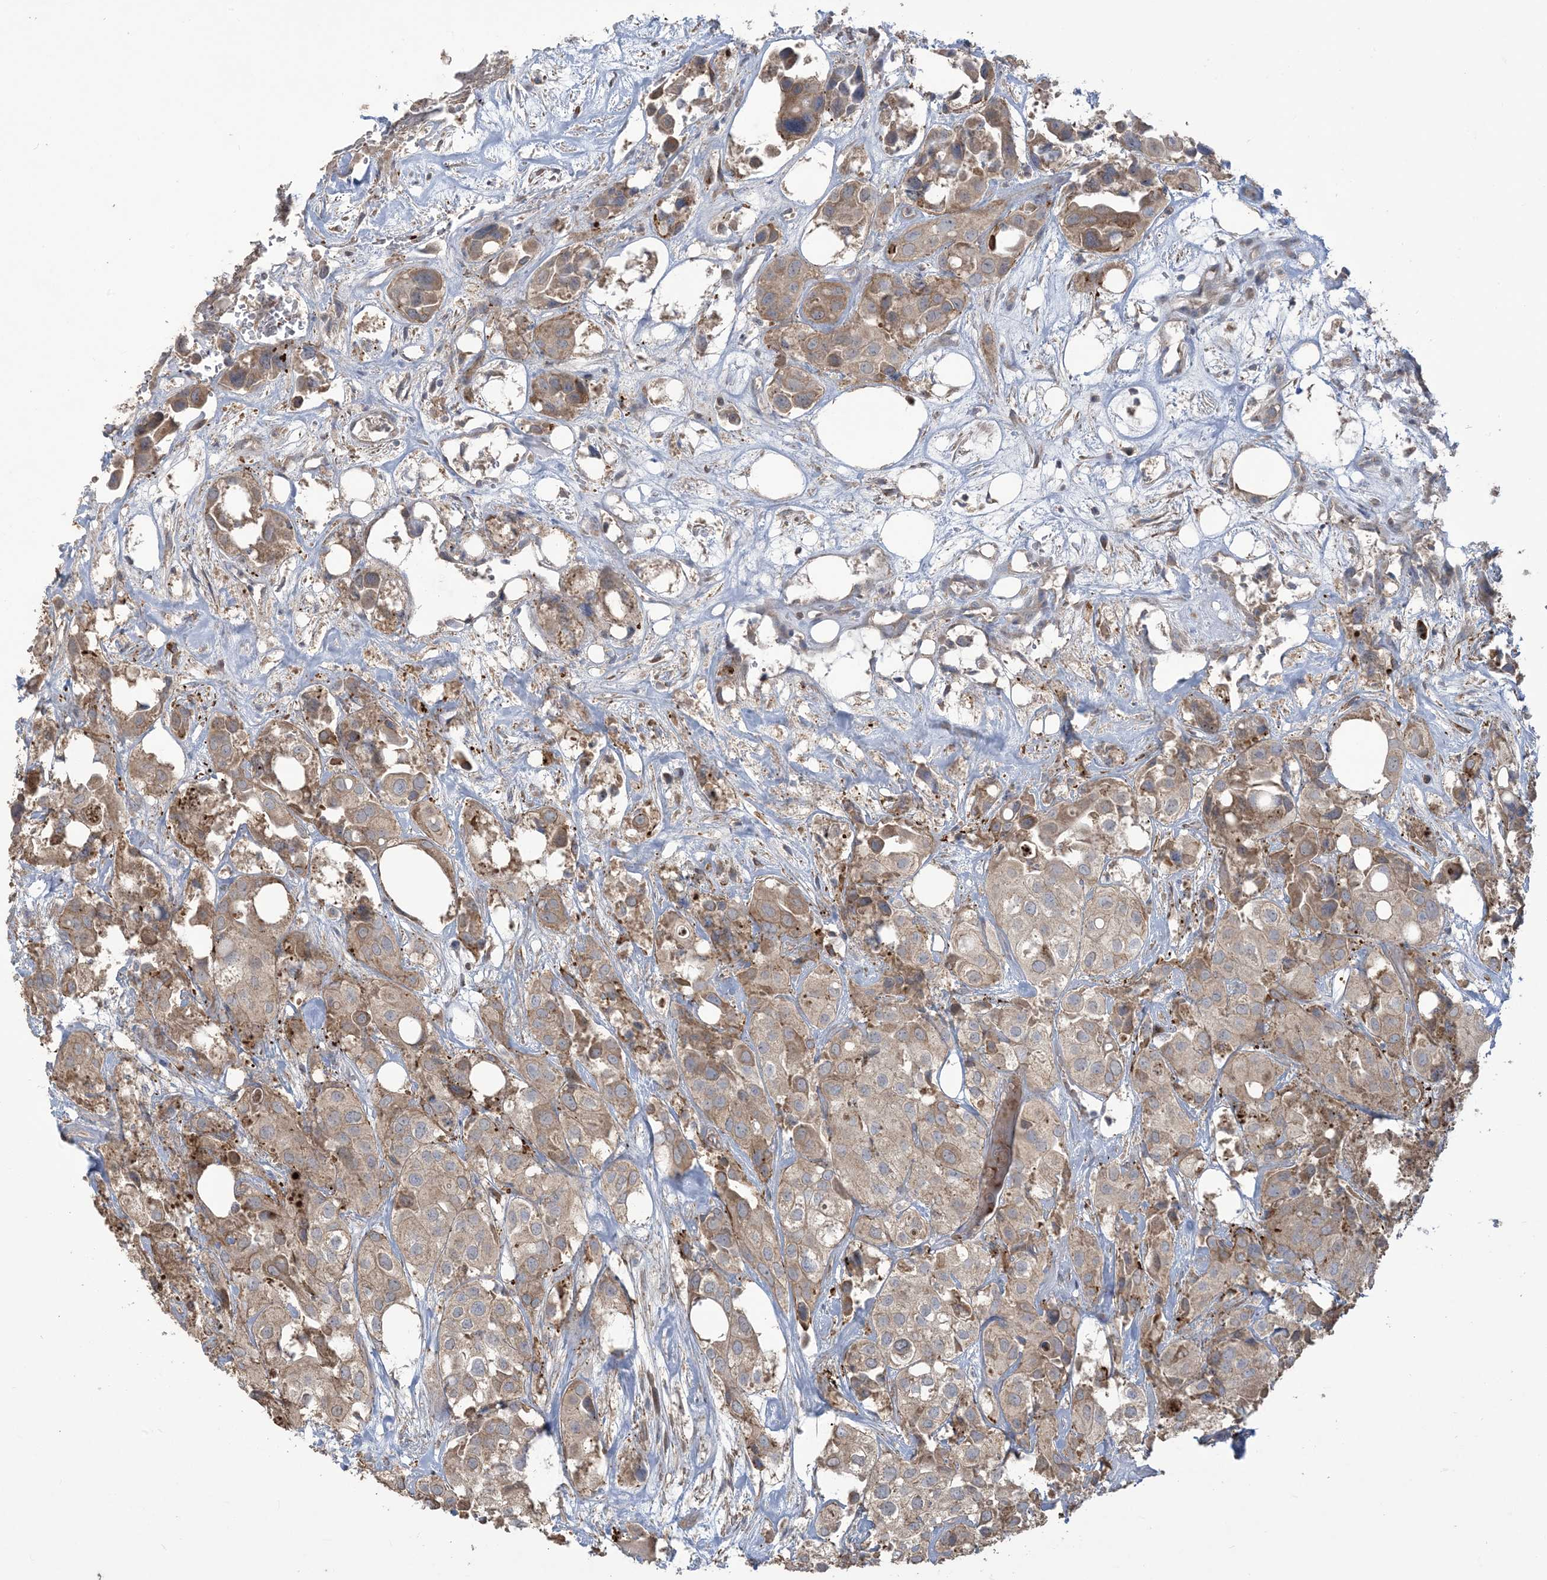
{"staining": {"intensity": "weak", "quantity": ">75%", "location": "cytoplasmic/membranous"}, "tissue": "urothelial cancer", "cell_type": "Tumor cells", "image_type": "cancer", "snomed": [{"axis": "morphology", "description": "Urothelial carcinoma, High grade"}, {"axis": "topography", "description": "Urinary bladder"}], "caption": "This is an image of immunohistochemistry staining of urothelial carcinoma (high-grade), which shows weak positivity in the cytoplasmic/membranous of tumor cells.", "gene": "KLHL18", "patient": {"sex": "male", "age": 64}}